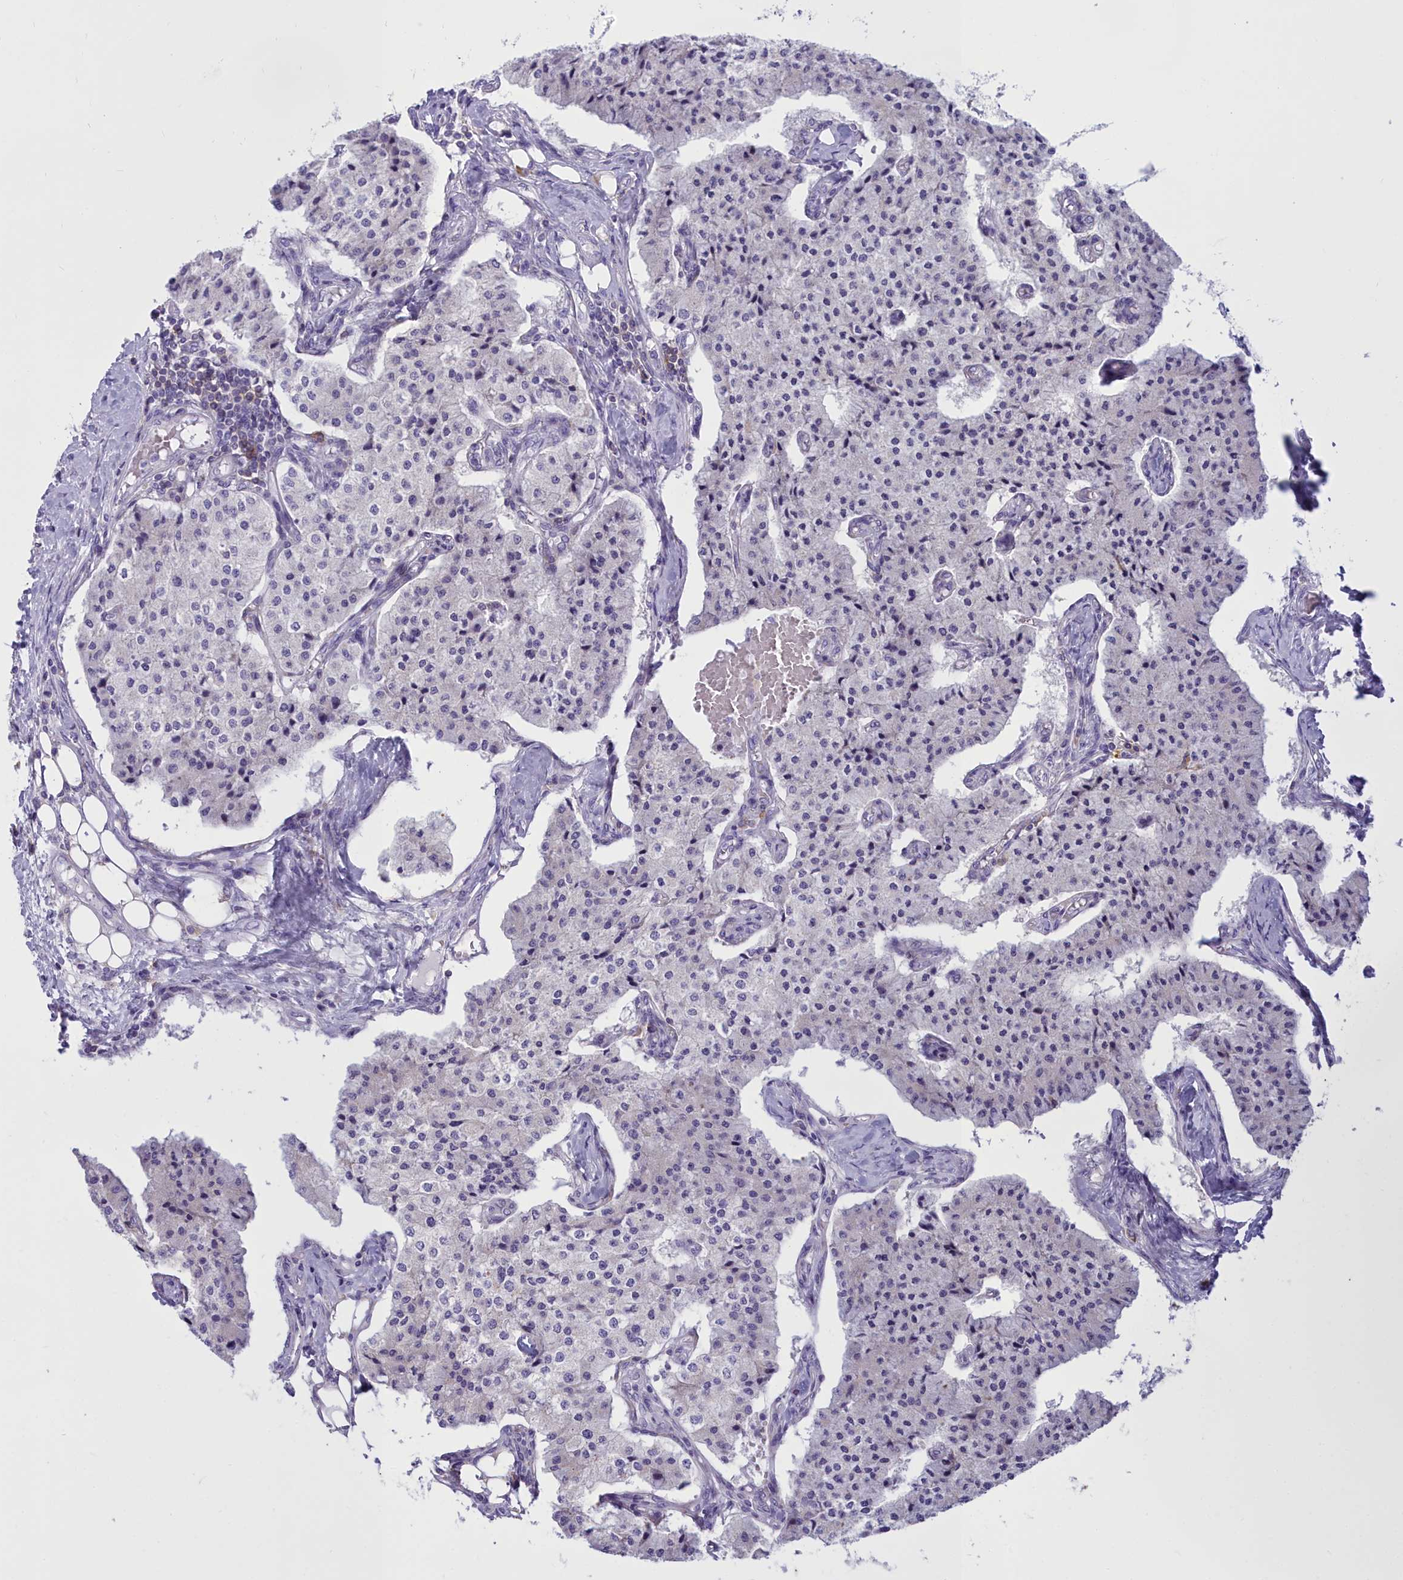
{"staining": {"intensity": "negative", "quantity": "none", "location": "none"}, "tissue": "carcinoid", "cell_type": "Tumor cells", "image_type": "cancer", "snomed": [{"axis": "morphology", "description": "Carcinoid, malignant, NOS"}, {"axis": "topography", "description": "Colon"}], "caption": "Immunohistochemical staining of human malignant carcinoid reveals no significant expression in tumor cells.", "gene": "CD5", "patient": {"sex": "female", "age": 52}}